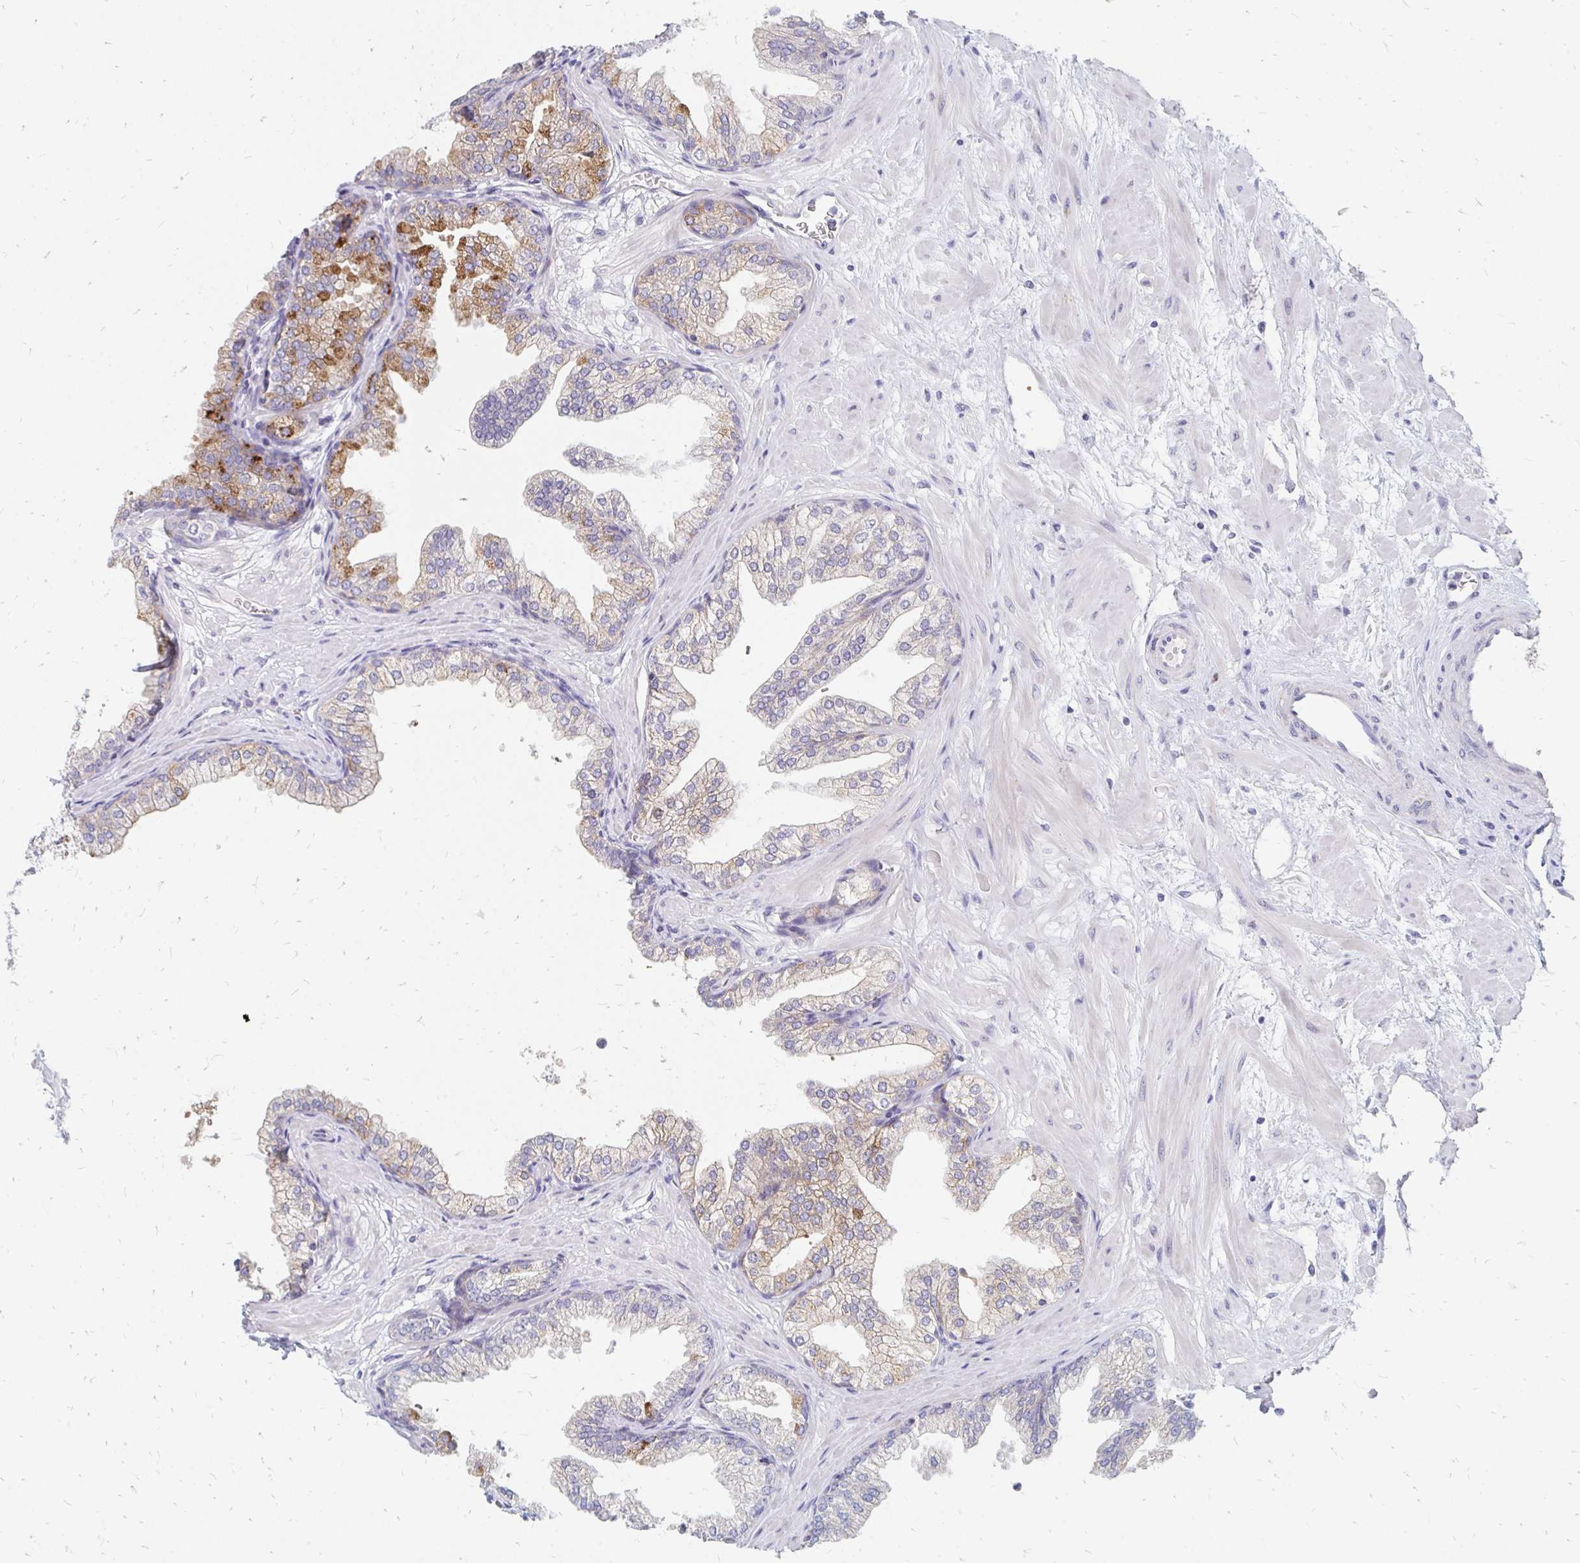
{"staining": {"intensity": "moderate", "quantity": "<25%", "location": "cytoplasmic/membranous"}, "tissue": "prostate", "cell_type": "Glandular cells", "image_type": "normal", "snomed": [{"axis": "morphology", "description": "Normal tissue, NOS"}, {"axis": "topography", "description": "Prostate"}], "caption": "Protein analysis of unremarkable prostate demonstrates moderate cytoplasmic/membranous staining in about <25% of glandular cells. (Stains: DAB in brown, nuclei in blue, Microscopy: brightfield microscopy at high magnification).", "gene": "OR10V1", "patient": {"sex": "male", "age": 37}}